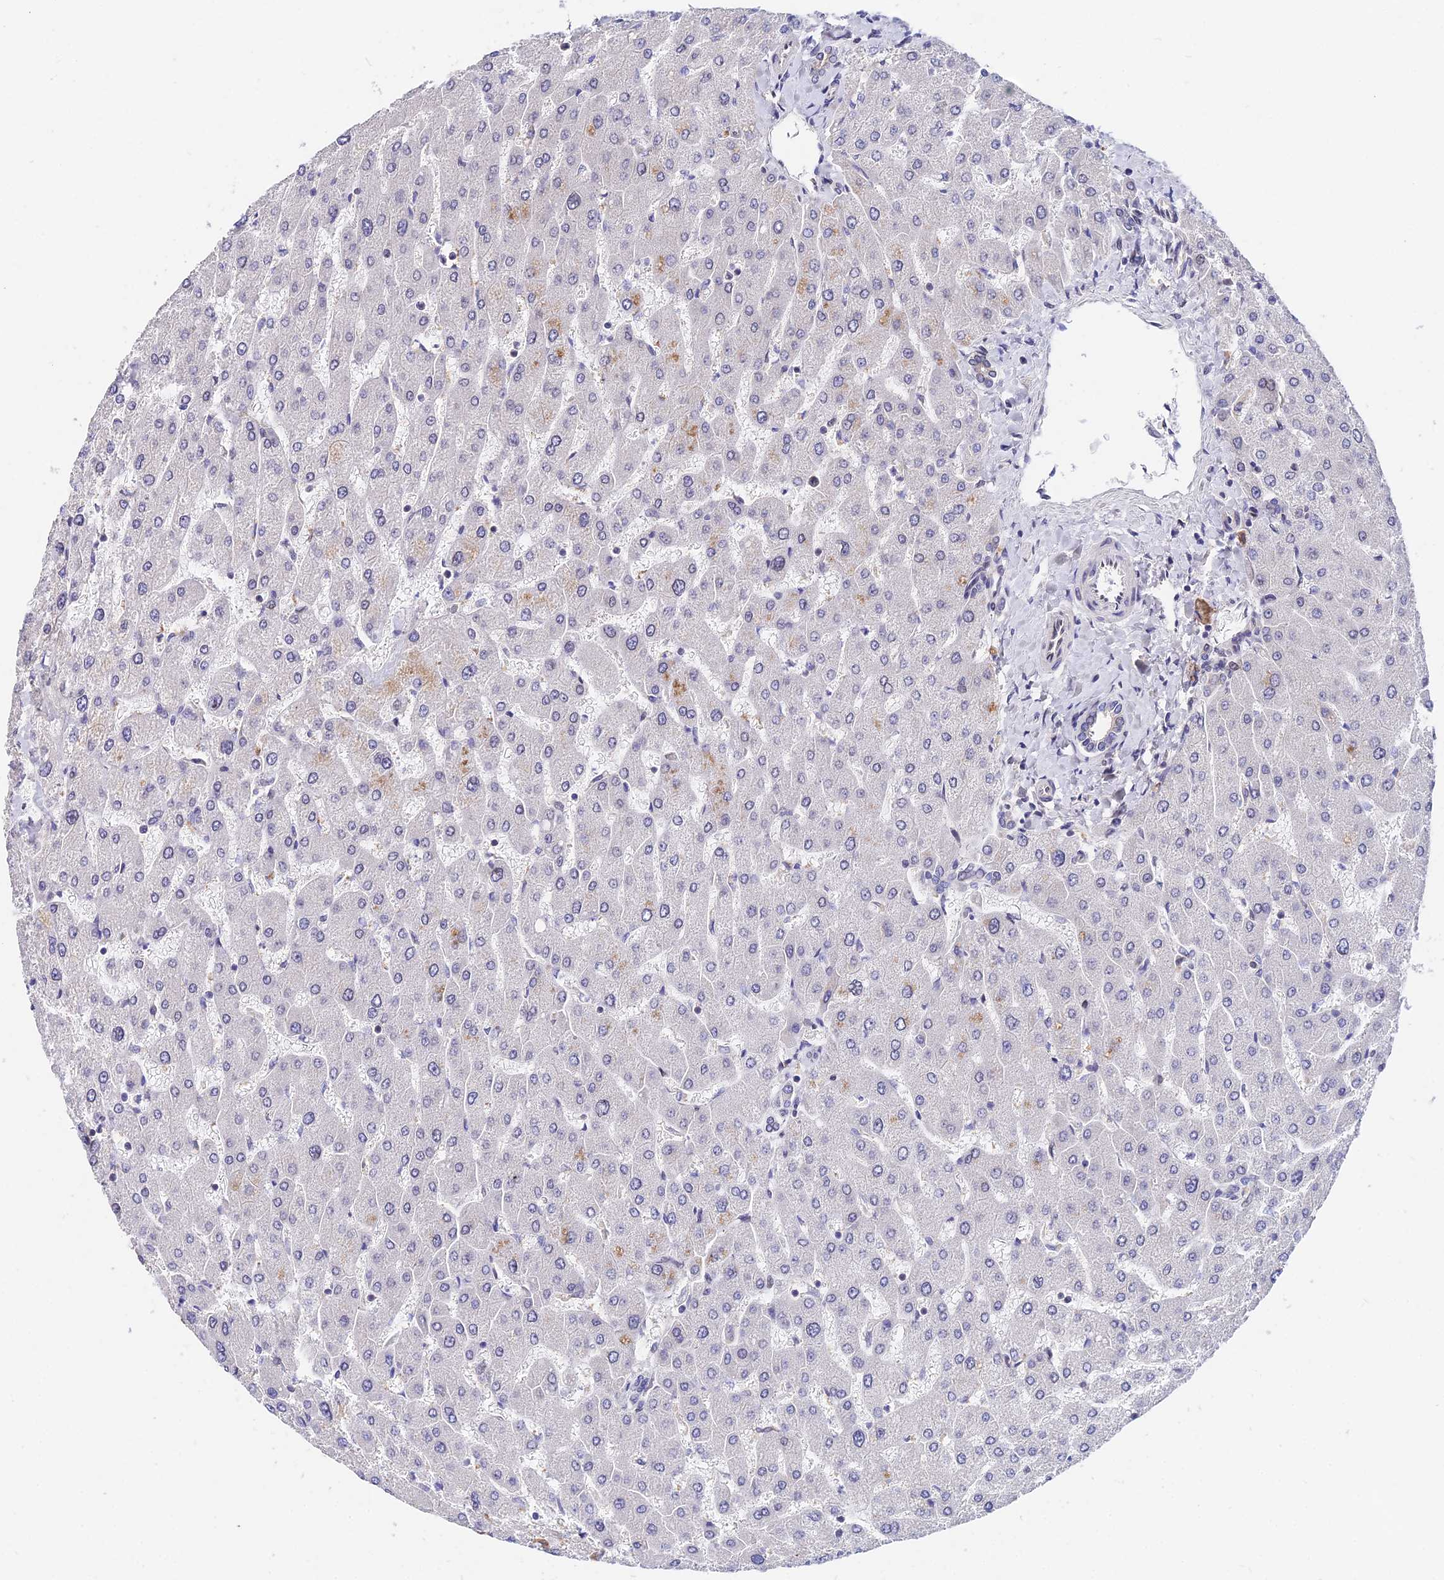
{"staining": {"intensity": "weak", "quantity": "<25%", "location": "cytoplasmic/membranous"}, "tissue": "liver", "cell_type": "Cholangiocytes", "image_type": "normal", "snomed": [{"axis": "morphology", "description": "Normal tissue, NOS"}, {"axis": "topography", "description": "Liver"}], "caption": "DAB (3,3'-diaminobenzidine) immunohistochemical staining of benign liver exhibits no significant expression in cholangiocytes.", "gene": "INPP4A", "patient": {"sex": "male", "age": 55}}